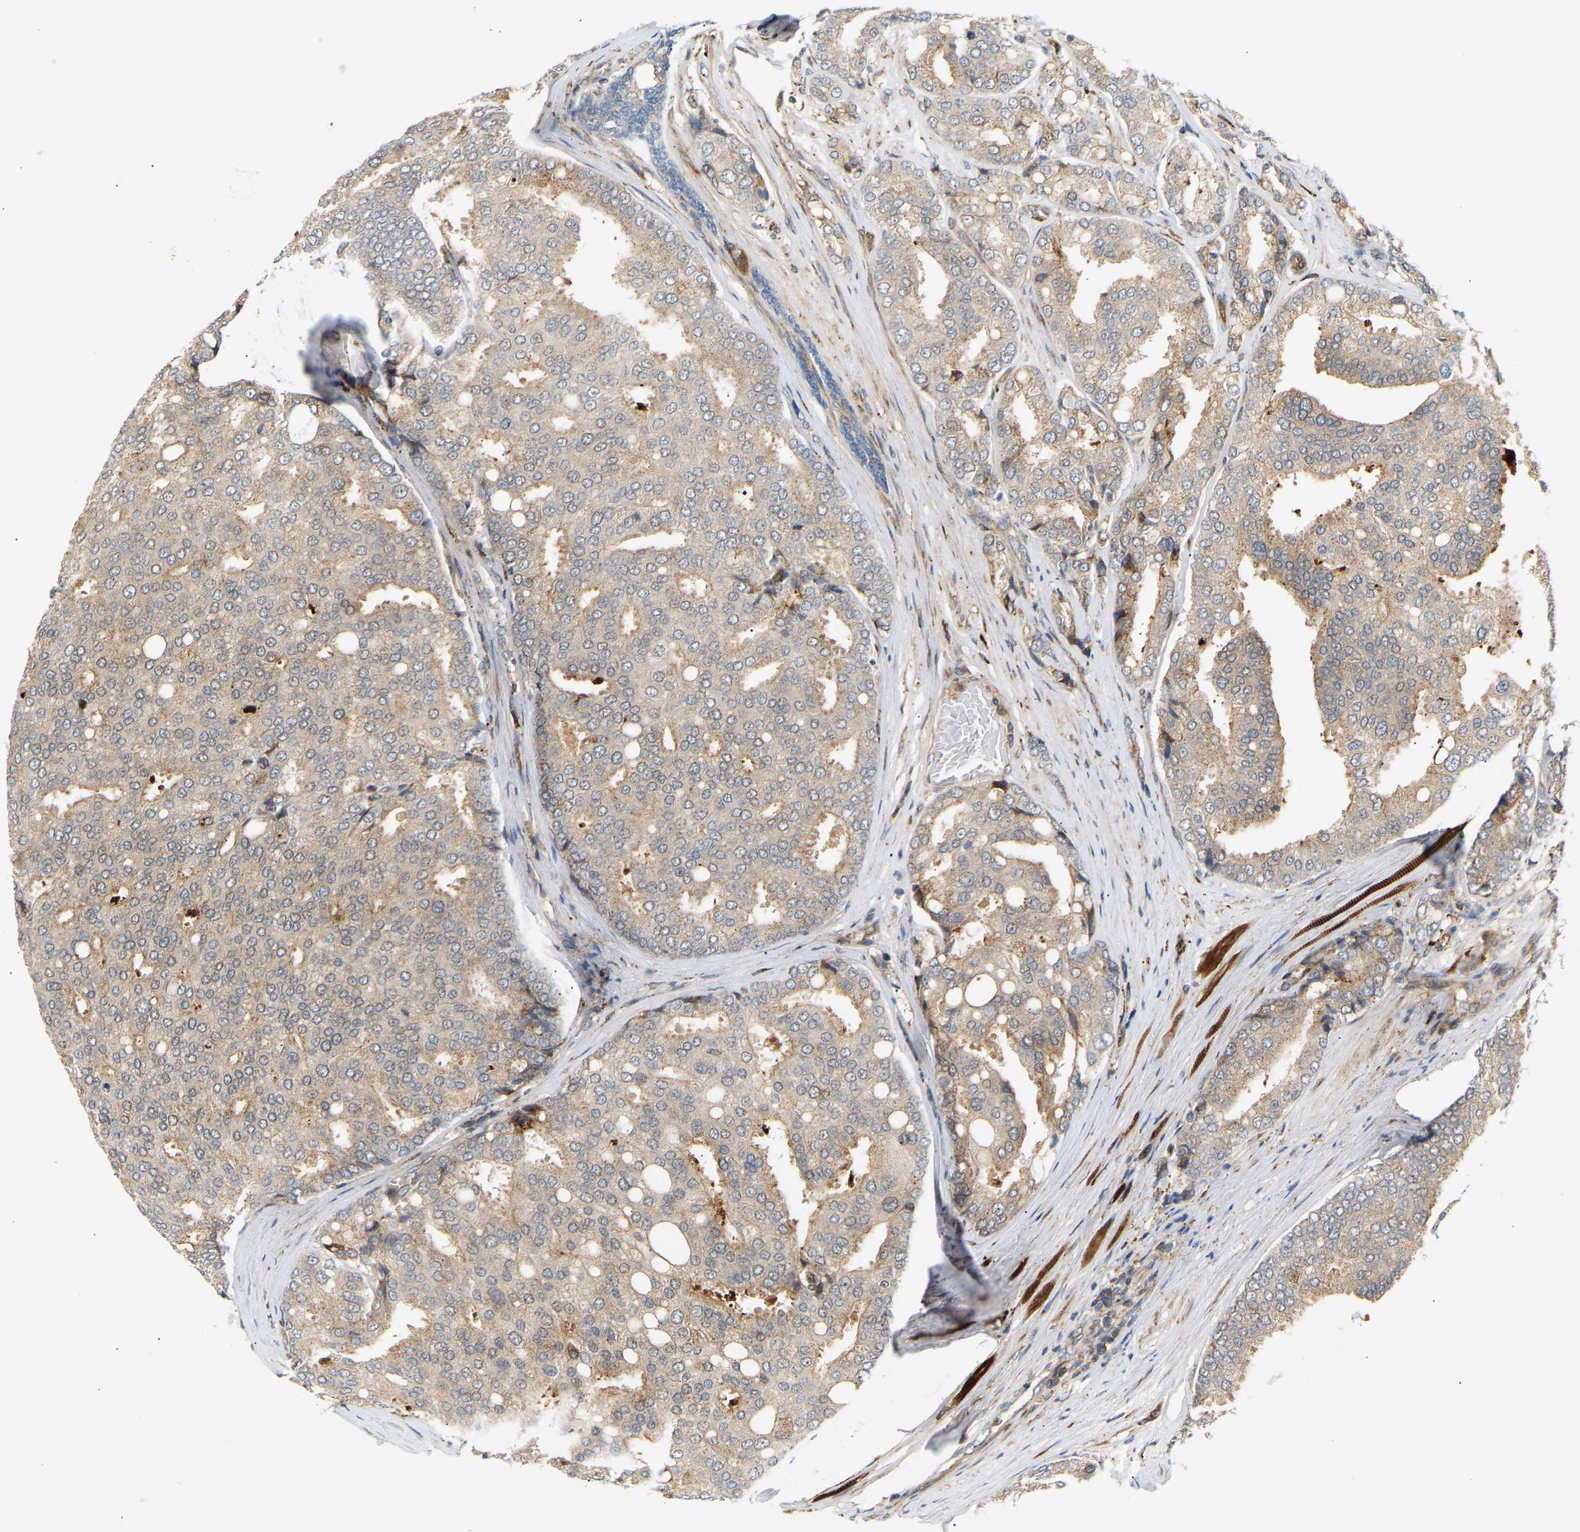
{"staining": {"intensity": "weak", "quantity": ">75%", "location": "cytoplasmic/membranous"}, "tissue": "prostate cancer", "cell_type": "Tumor cells", "image_type": "cancer", "snomed": [{"axis": "morphology", "description": "Adenocarcinoma, High grade"}, {"axis": "topography", "description": "Prostate"}], "caption": "Immunohistochemistry (IHC) photomicrograph of human prostate cancer stained for a protein (brown), which displays low levels of weak cytoplasmic/membranous staining in approximately >75% of tumor cells.", "gene": "PLCG2", "patient": {"sex": "male", "age": 50}}